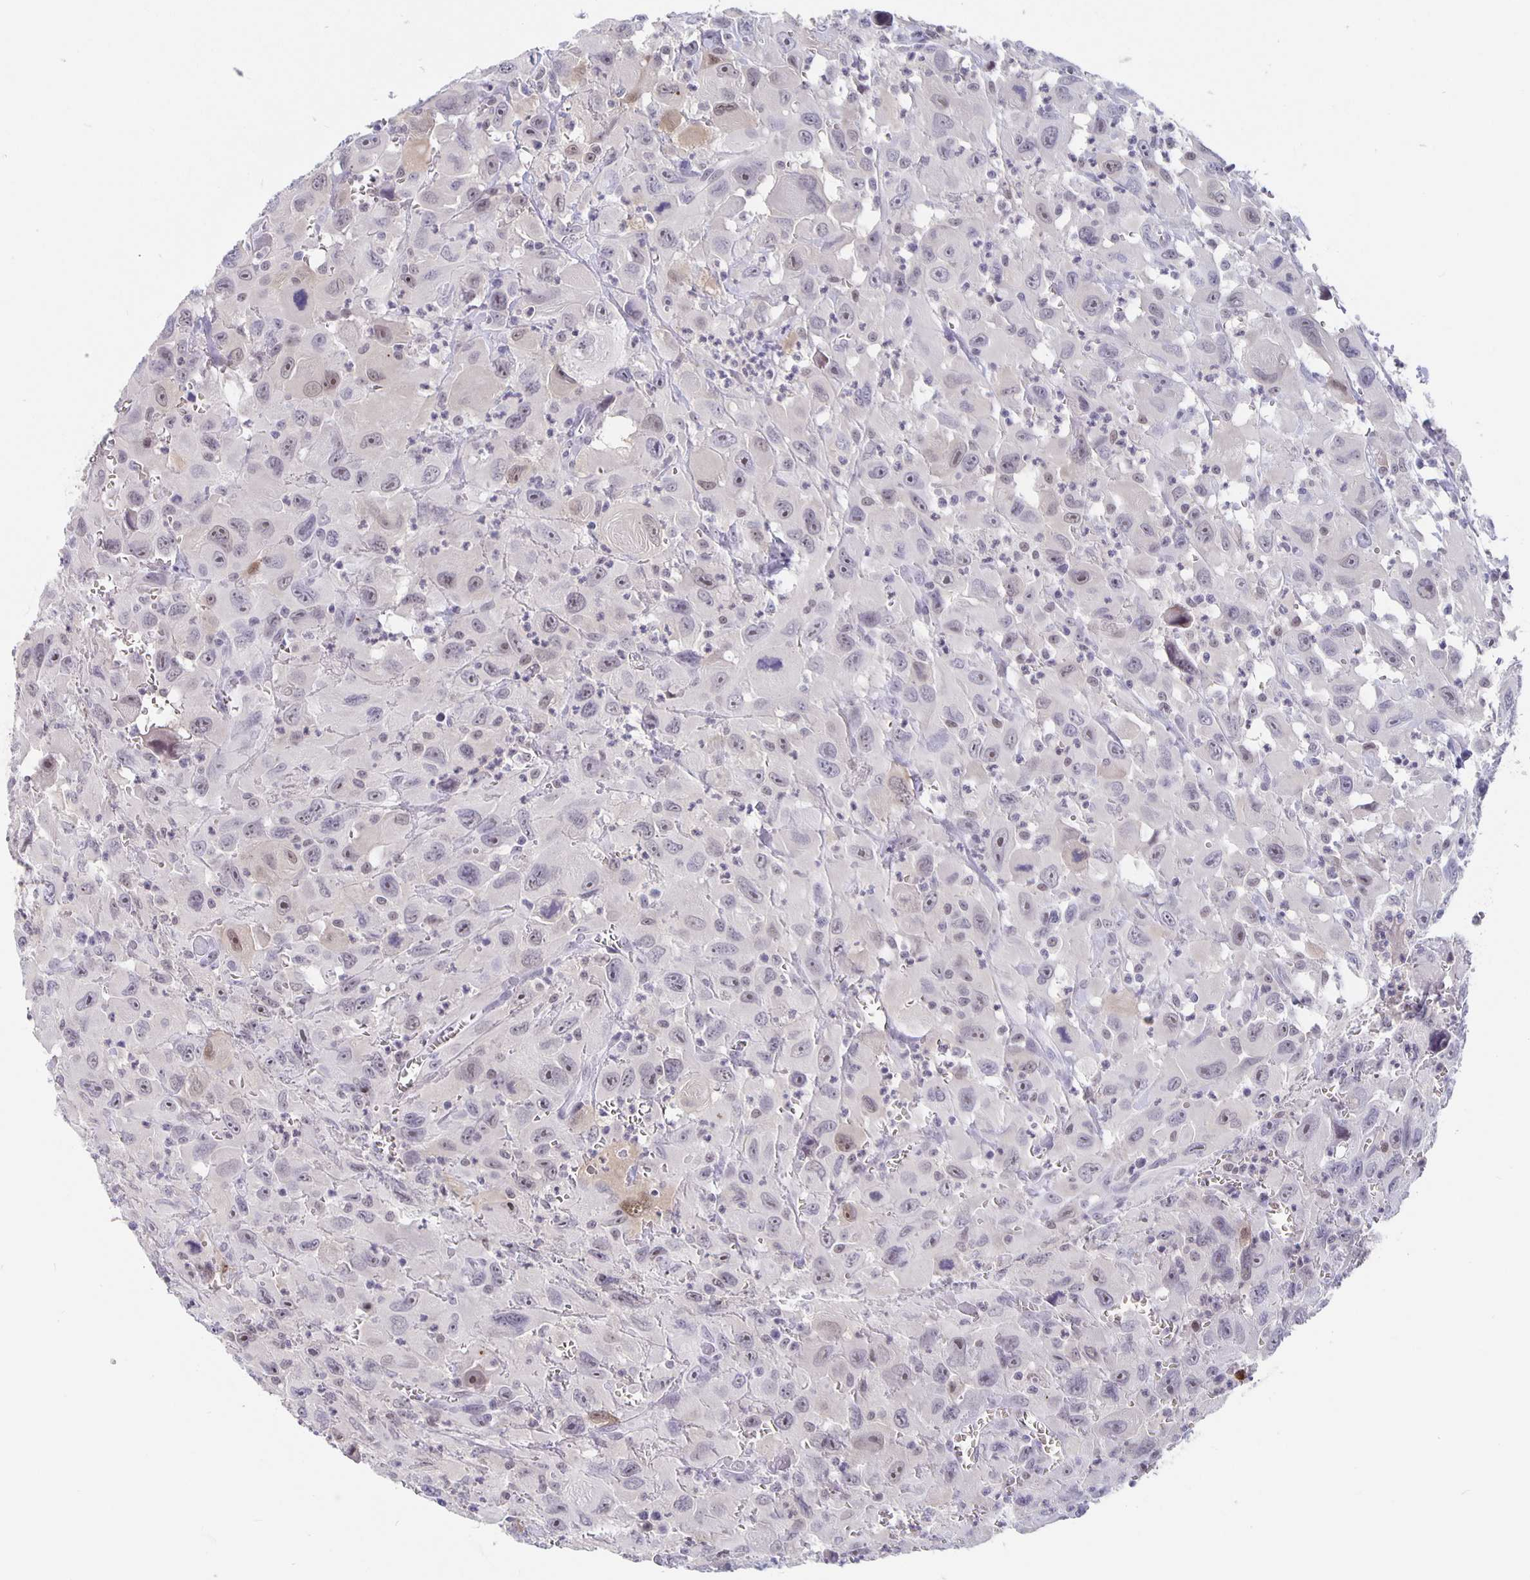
{"staining": {"intensity": "weak", "quantity": "<25%", "location": "nuclear"}, "tissue": "head and neck cancer", "cell_type": "Tumor cells", "image_type": "cancer", "snomed": [{"axis": "morphology", "description": "Squamous cell carcinoma, NOS"}, {"axis": "morphology", "description": "Squamous cell carcinoma, metastatic, NOS"}, {"axis": "topography", "description": "Oral tissue"}, {"axis": "topography", "description": "Head-Neck"}], "caption": "This is a image of immunohistochemistry staining of head and neck metastatic squamous cell carcinoma, which shows no positivity in tumor cells.", "gene": "ZNF691", "patient": {"sex": "female", "age": 85}}